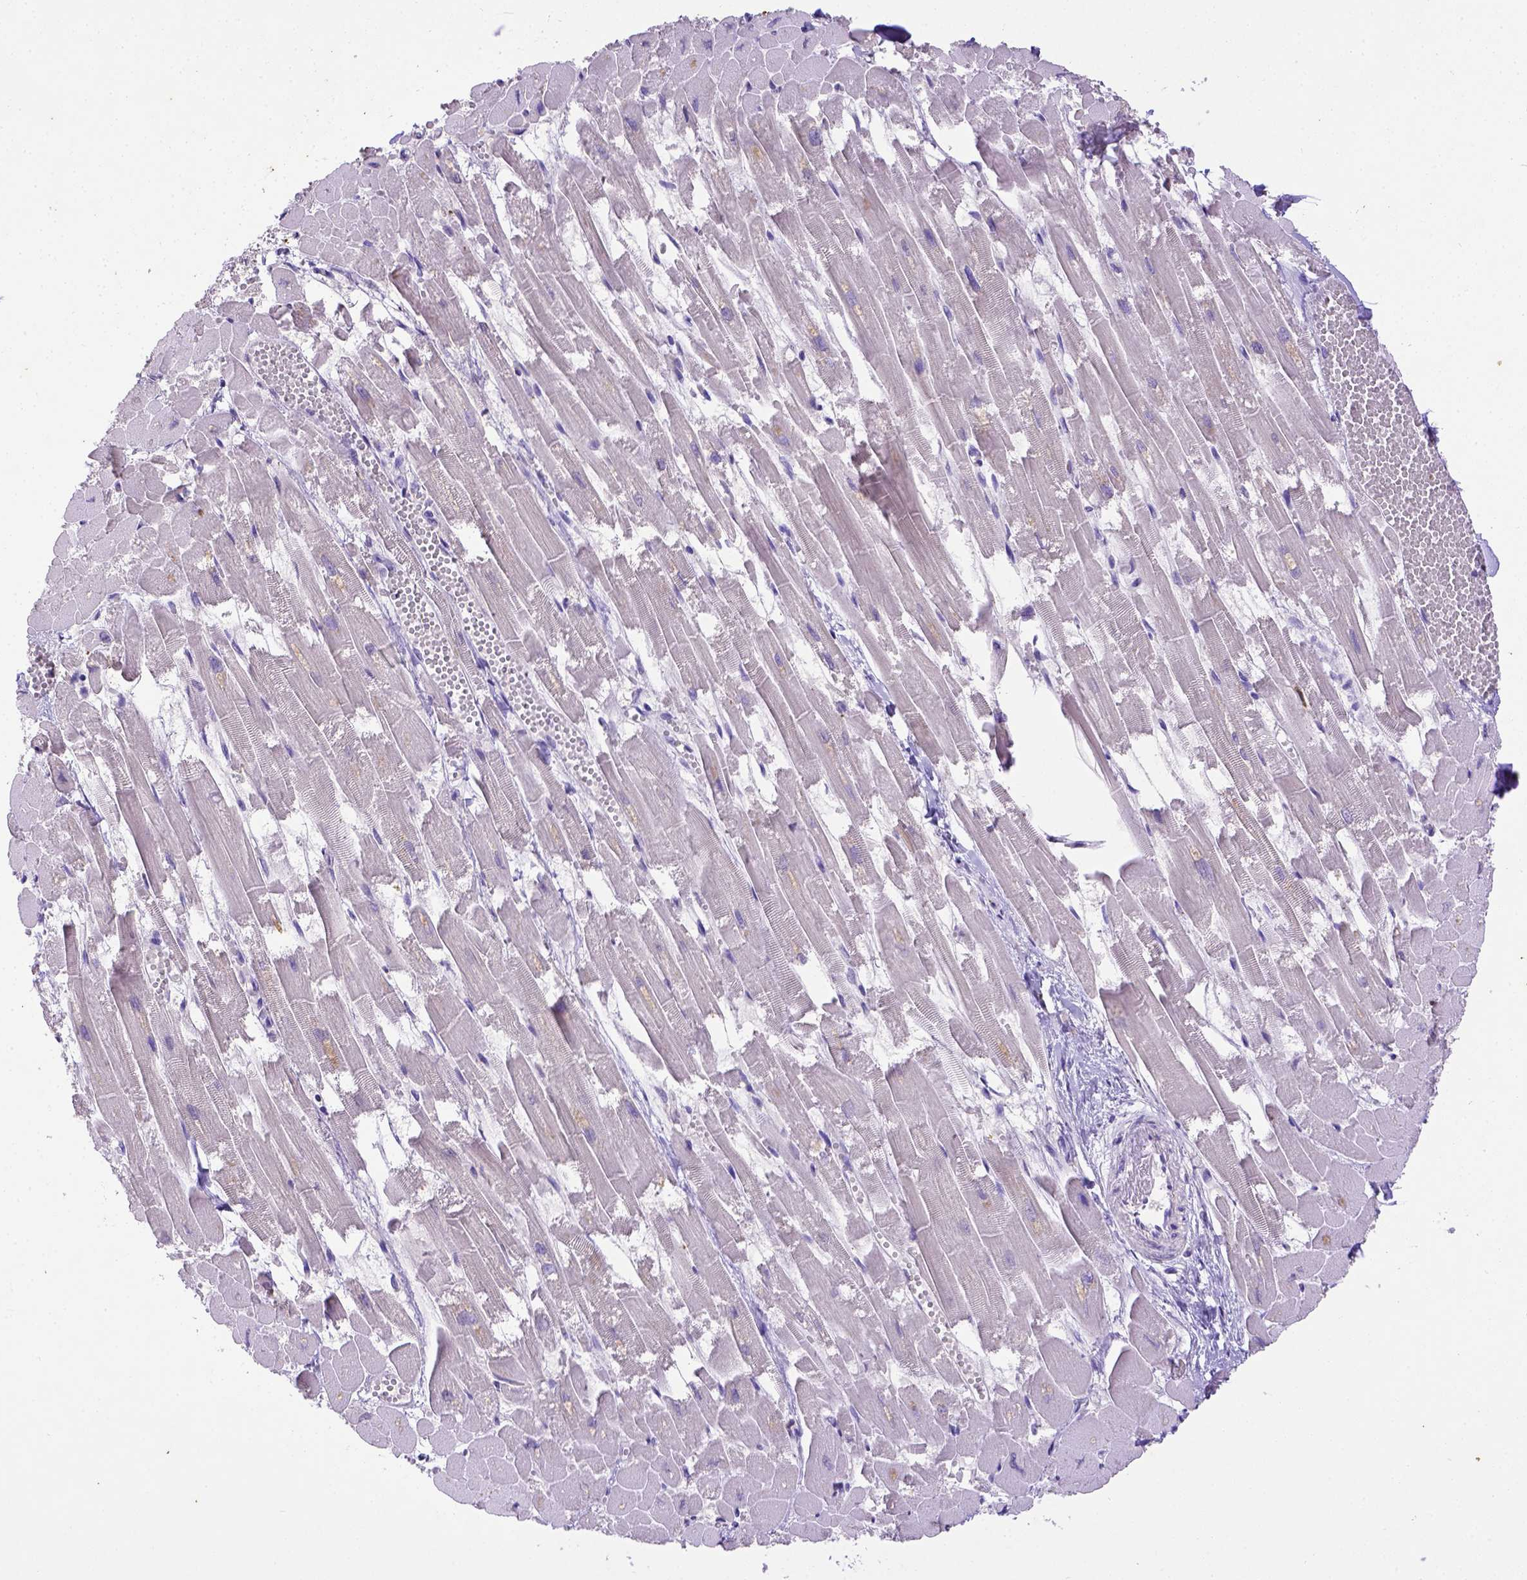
{"staining": {"intensity": "negative", "quantity": "none", "location": "none"}, "tissue": "heart muscle", "cell_type": "Cardiomyocytes", "image_type": "normal", "snomed": [{"axis": "morphology", "description": "Normal tissue, NOS"}, {"axis": "topography", "description": "Heart"}], "caption": "The image demonstrates no staining of cardiomyocytes in normal heart muscle.", "gene": "B3GAT1", "patient": {"sex": "female", "age": 52}}